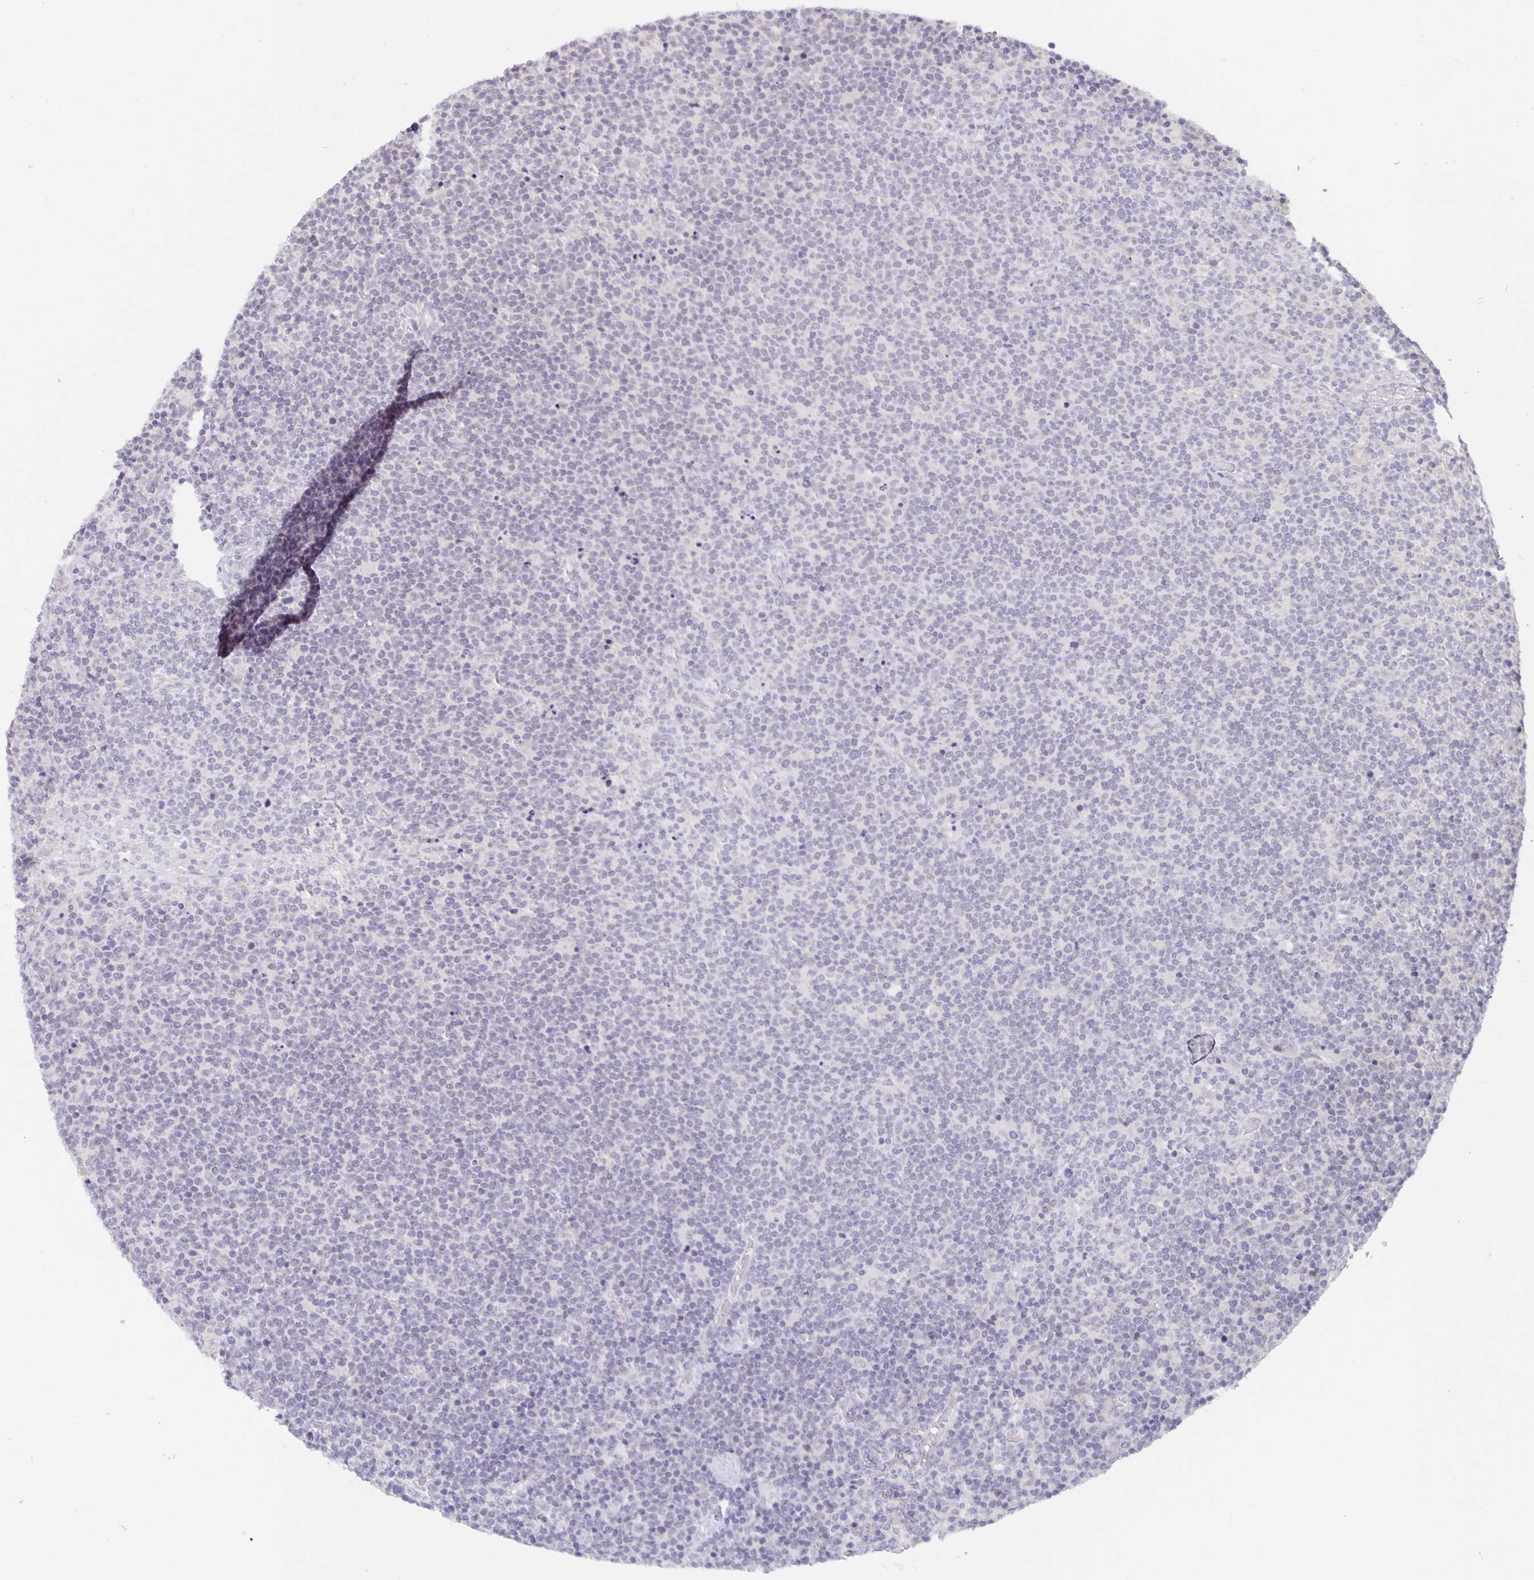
{"staining": {"intensity": "negative", "quantity": "none", "location": "none"}, "tissue": "lymphoma", "cell_type": "Tumor cells", "image_type": "cancer", "snomed": [{"axis": "morphology", "description": "Malignant lymphoma, non-Hodgkin's type, High grade"}, {"axis": "topography", "description": "Lymph node"}], "caption": "This is an immunohistochemistry (IHC) micrograph of malignant lymphoma, non-Hodgkin's type (high-grade). There is no expression in tumor cells.", "gene": "ARVCF", "patient": {"sex": "male", "age": 61}}